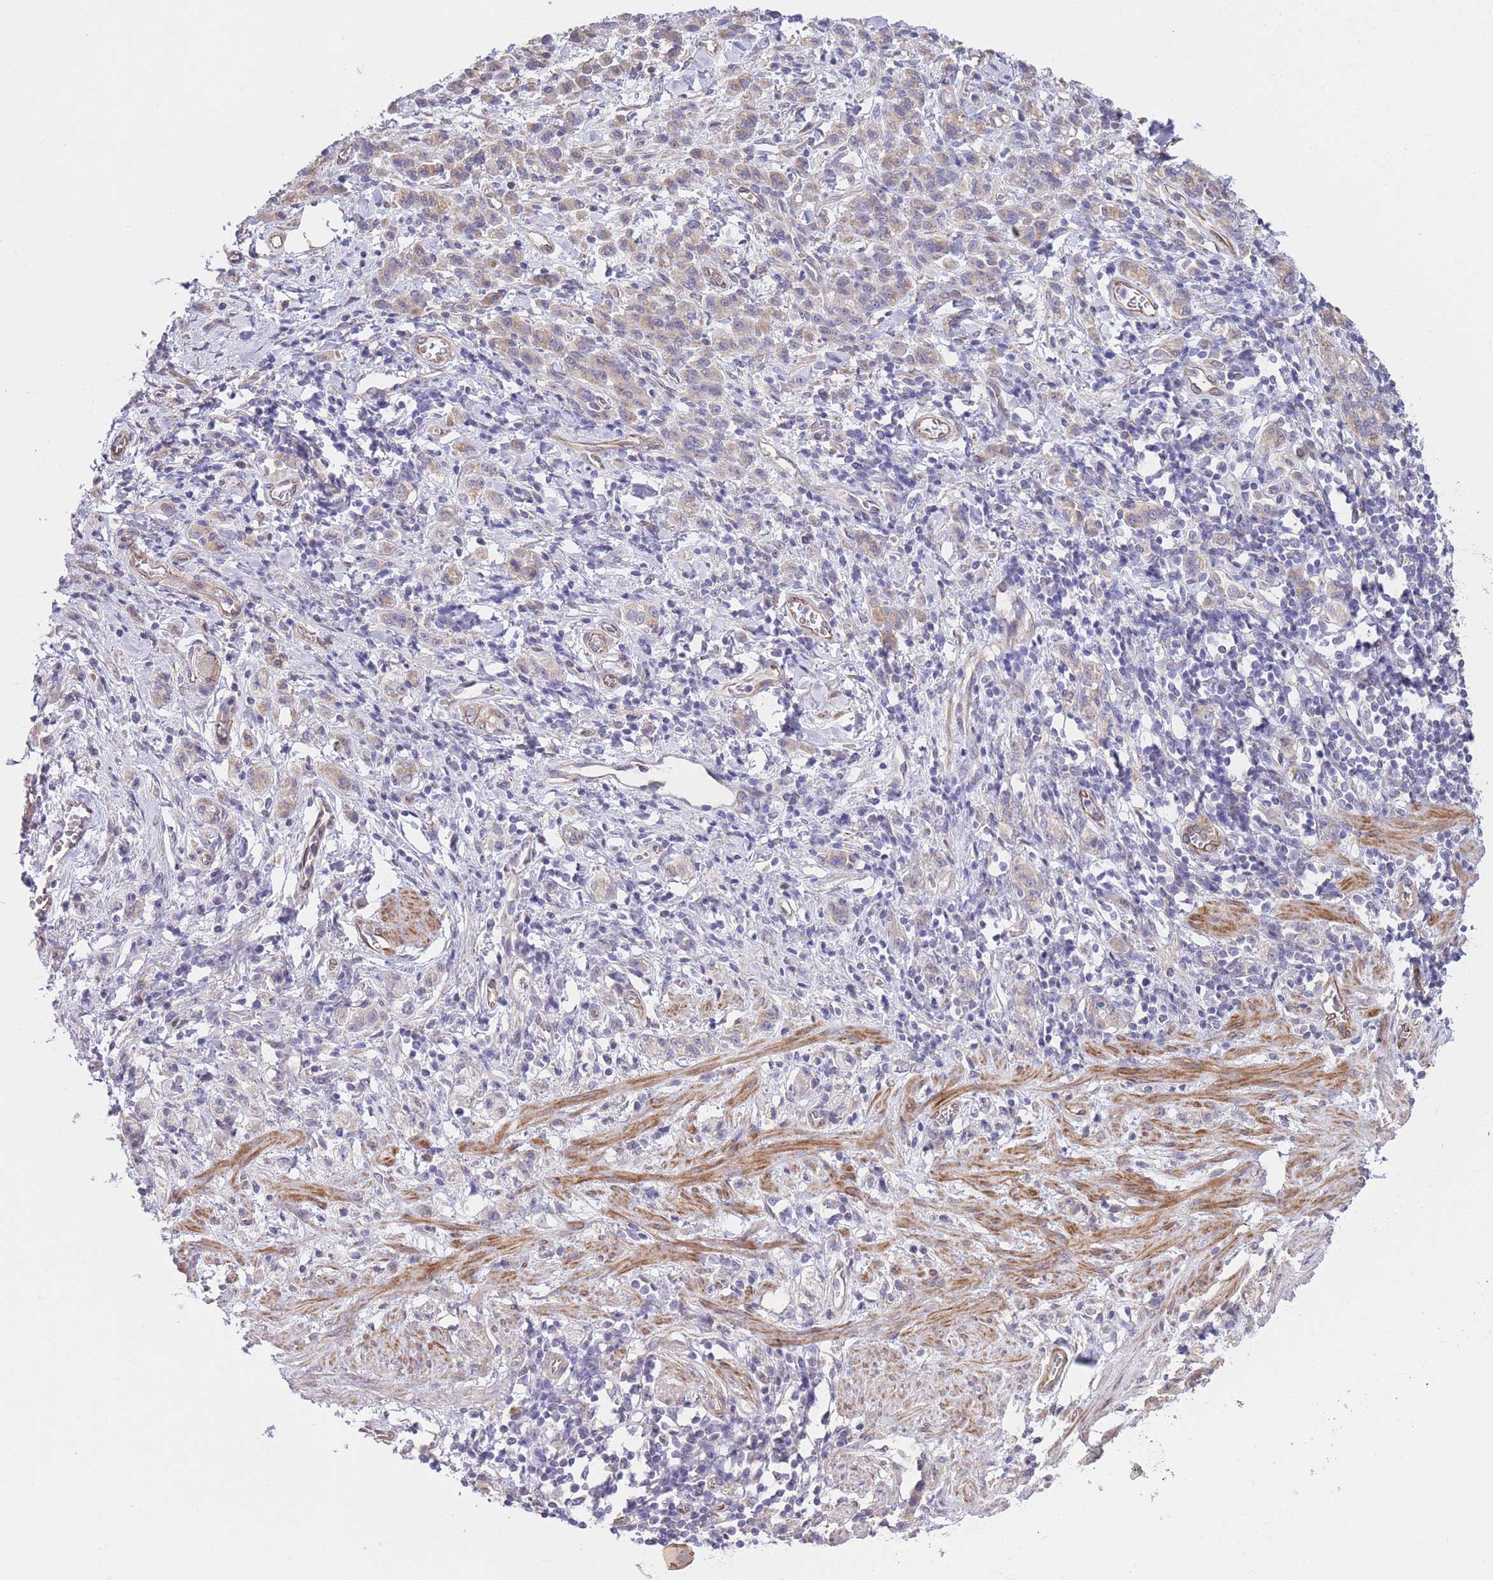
{"staining": {"intensity": "weak", "quantity": "25%-75%", "location": "cytoplasmic/membranous"}, "tissue": "stomach cancer", "cell_type": "Tumor cells", "image_type": "cancer", "snomed": [{"axis": "morphology", "description": "Adenocarcinoma, NOS"}, {"axis": "topography", "description": "Stomach"}], "caption": "There is low levels of weak cytoplasmic/membranous expression in tumor cells of stomach cancer, as demonstrated by immunohistochemical staining (brown color).", "gene": "CTBP1", "patient": {"sex": "male", "age": 77}}